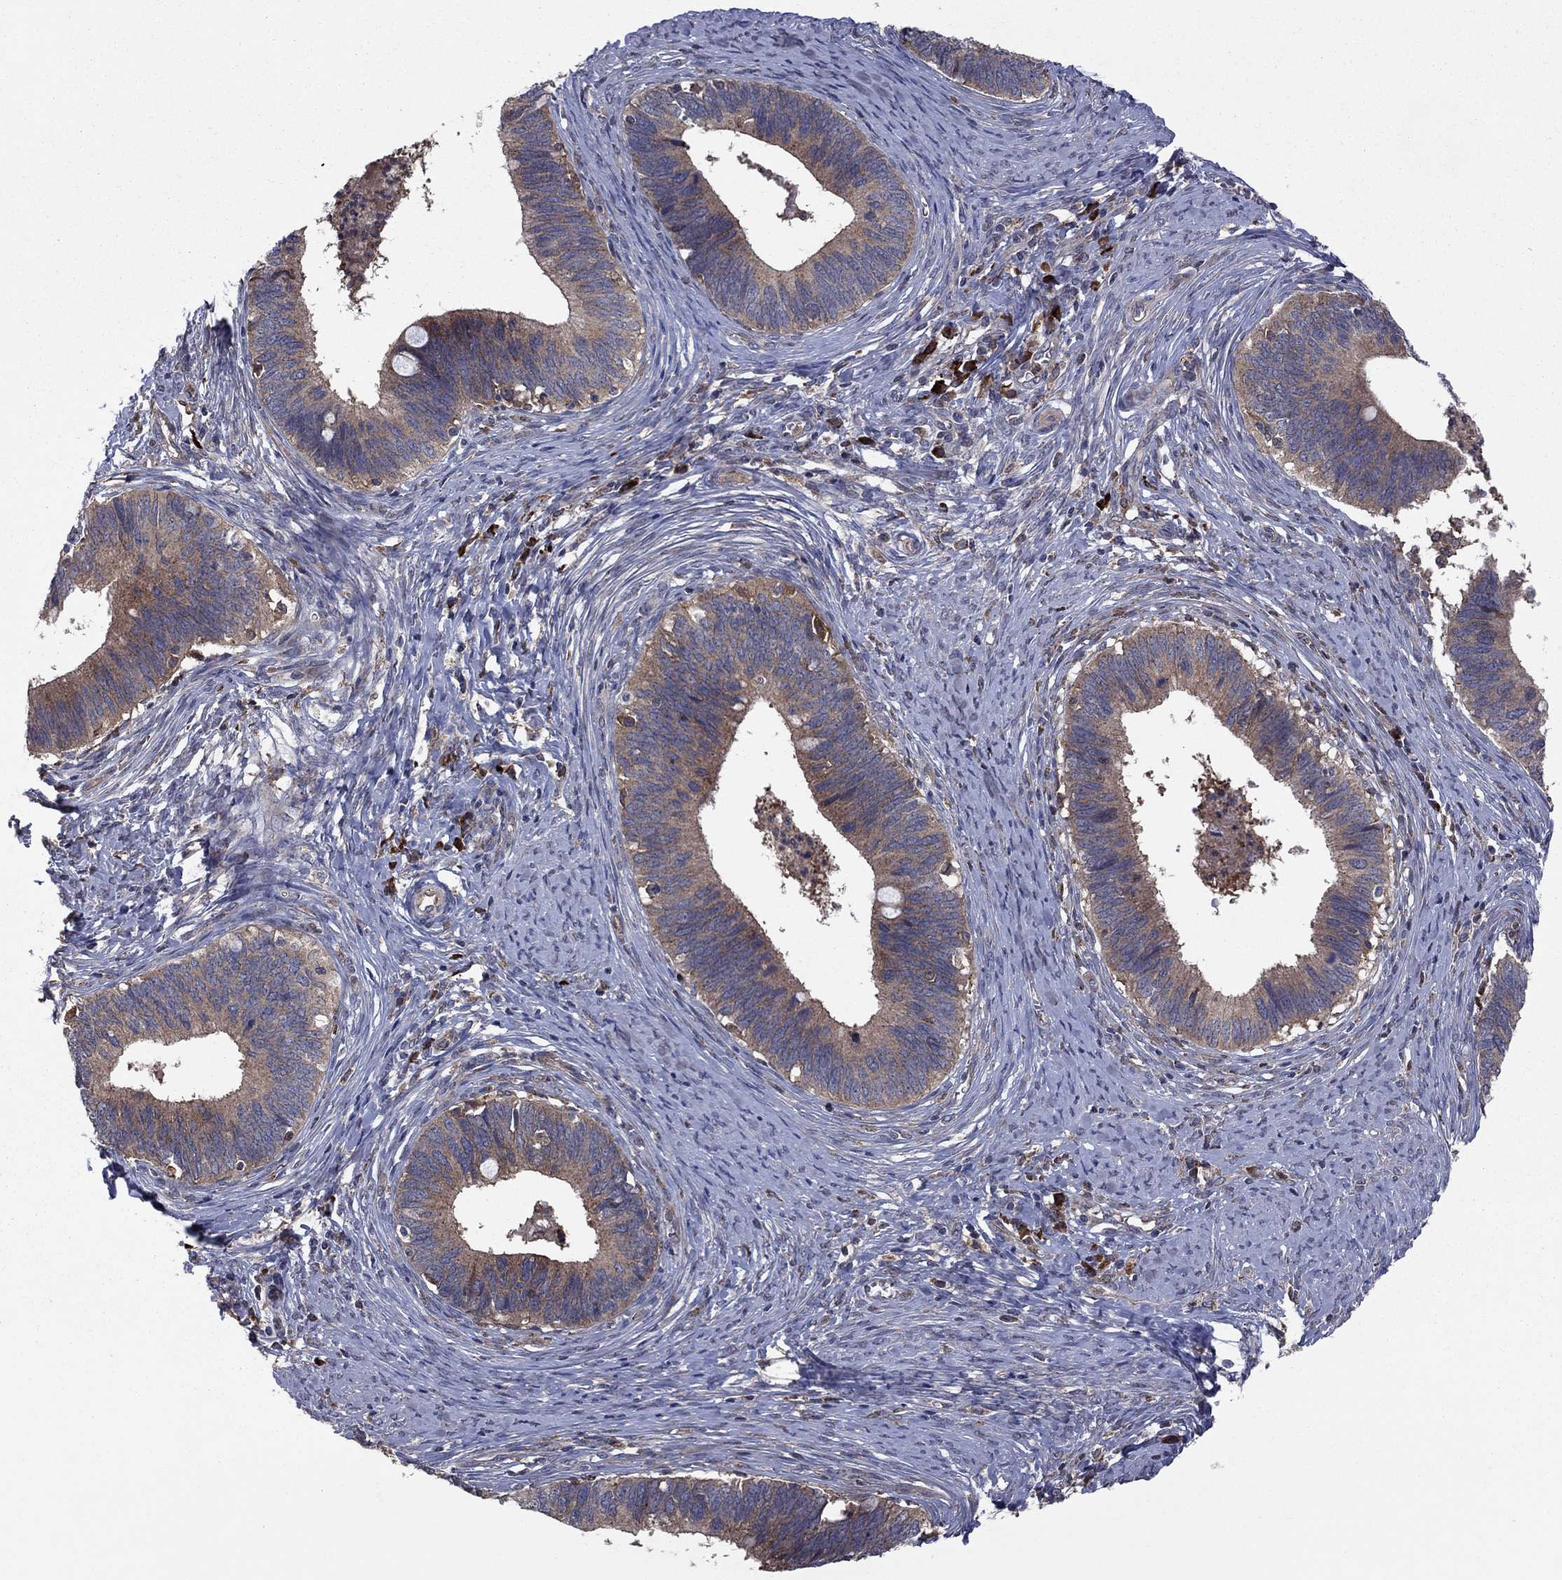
{"staining": {"intensity": "moderate", "quantity": ">75%", "location": "cytoplasmic/membranous"}, "tissue": "cervical cancer", "cell_type": "Tumor cells", "image_type": "cancer", "snomed": [{"axis": "morphology", "description": "Adenocarcinoma, NOS"}, {"axis": "topography", "description": "Cervix"}], "caption": "Immunohistochemistry (IHC) micrograph of neoplastic tissue: human cervical adenocarcinoma stained using immunohistochemistry shows medium levels of moderate protein expression localized specifically in the cytoplasmic/membranous of tumor cells, appearing as a cytoplasmic/membranous brown color.", "gene": "MEA1", "patient": {"sex": "female", "age": 42}}